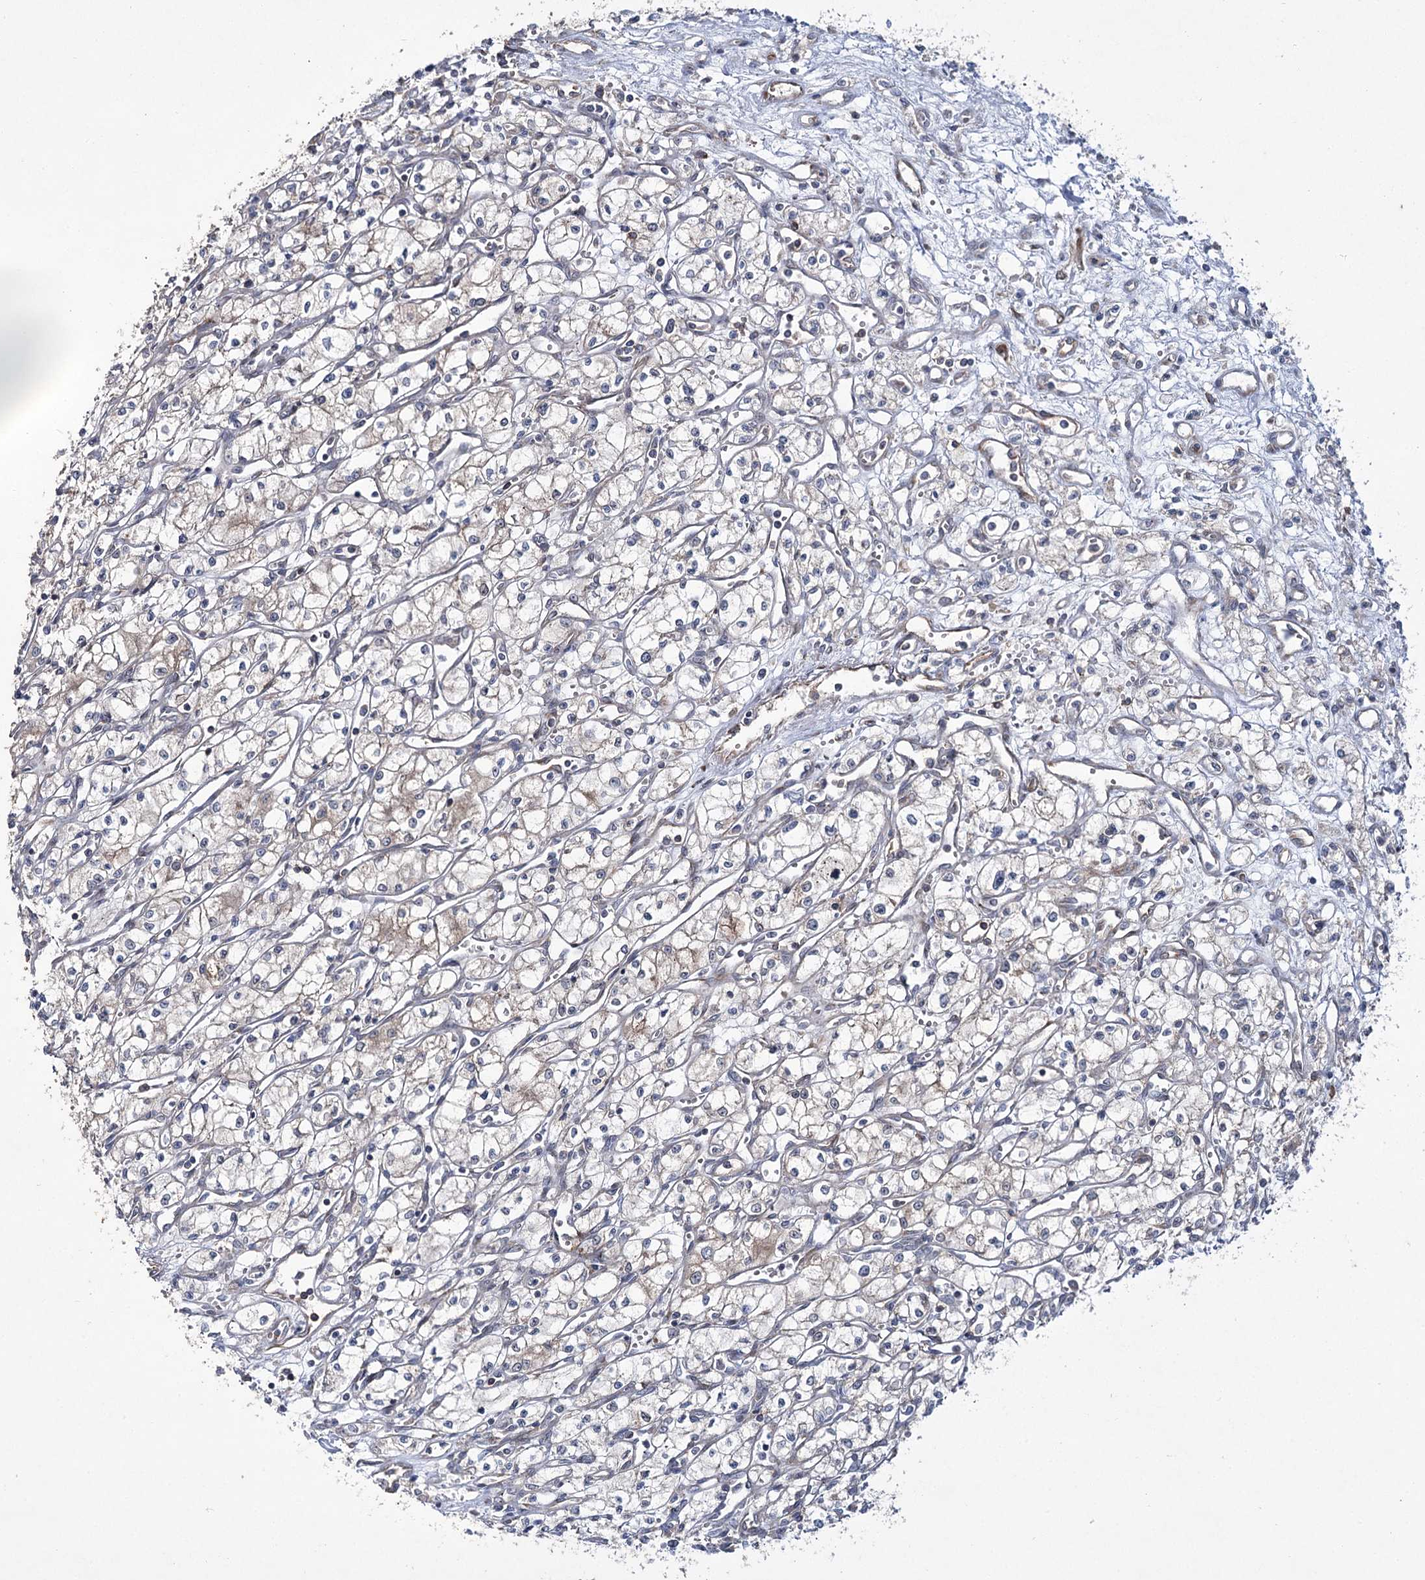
{"staining": {"intensity": "negative", "quantity": "none", "location": "none"}, "tissue": "renal cancer", "cell_type": "Tumor cells", "image_type": "cancer", "snomed": [{"axis": "morphology", "description": "Adenocarcinoma, NOS"}, {"axis": "topography", "description": "Kidney"}], "caption": "DAB immunohistochemical staining of renal cancer (adenocarcinoma) displays no significant positivity in tumor cells.", "gene": "VWA2", "patient": {"sex": "male", "age": 59}}